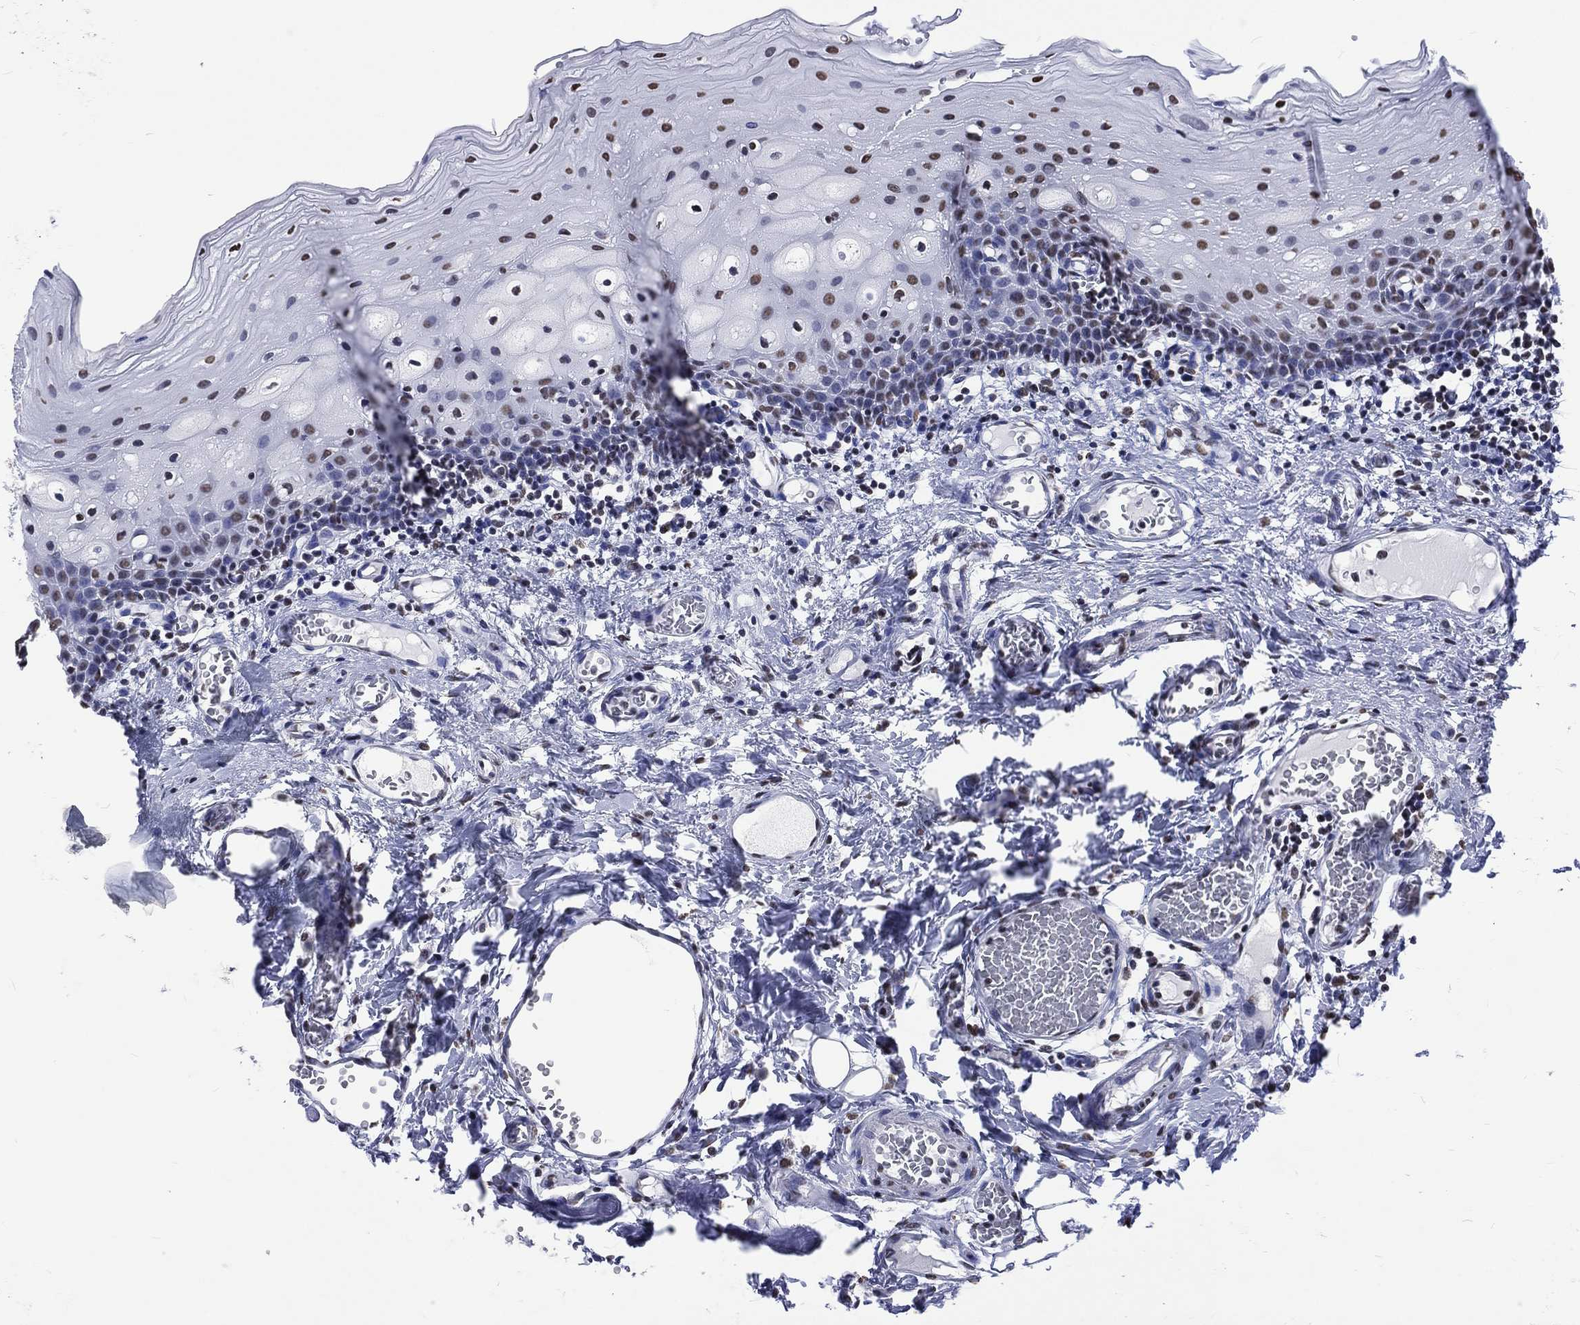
{"staining": {"intensity": "strong", "quantity": "25%-75%", "location": "nuclear"}, "tissue": "oral mucosa", "cell_type": "Squamous epithelial cells", "image_type": "normal", "snomed": [{"axis": "morphology", "description": "Normal tissue, NOS"}, {"axis": "morphology", "description": "Squamous cell carcinoma, NOS"}, {"axis": "topography", "description": "Oral tissue"}, {"axis": "topography", "description": "Head-Neck"}], "caption": "A high amount of strong nuclear staining is seen in approximately 25%-75% of squamous epithelial cells in benign oral mucosa. Ihc stains the protein in brown and the nuclei are stained blue.", "gene": "RETREG2", "patient": {"sex": "female", "age": 70}}